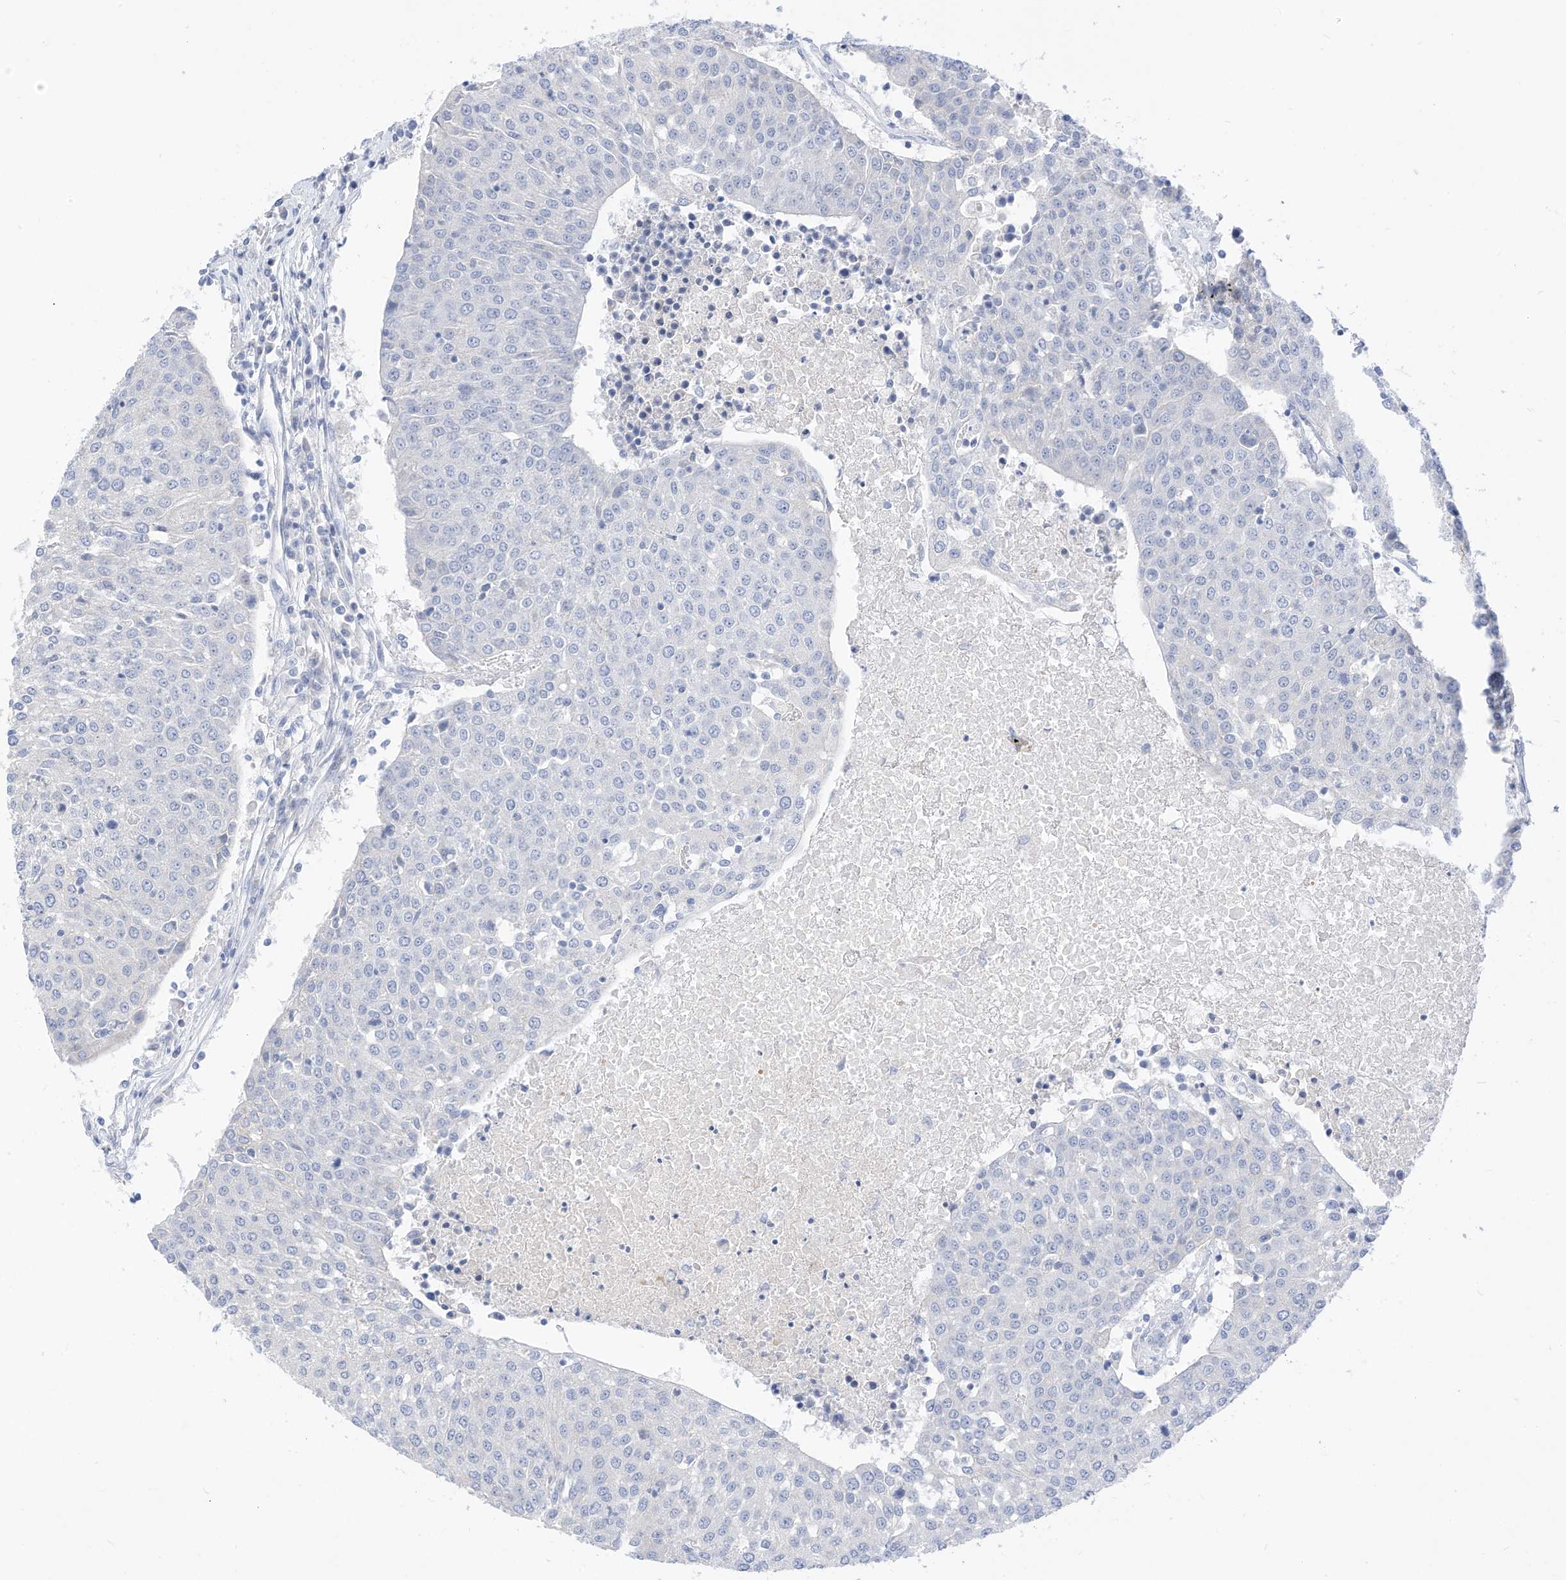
{"staining": {"intensity": "negative", "quantity": "none", "location": "none"}, "tissue": "urothelial cancer", "cell_type": "Tumor cells", "image_type": "cancer", "snomed": [{"axis": "morphology", "description": "Urothelial carcinoma, High grade"}, {"axis": "topography", "description": "Urinary bladder"}], "caption": "High power microscopy photomicrograph of an IHC image of urothelial cancer, revealing no significant positivity in tumor cells.", "gene": "SPOCD1", "patient": {"sex": "female", "age": 85}}